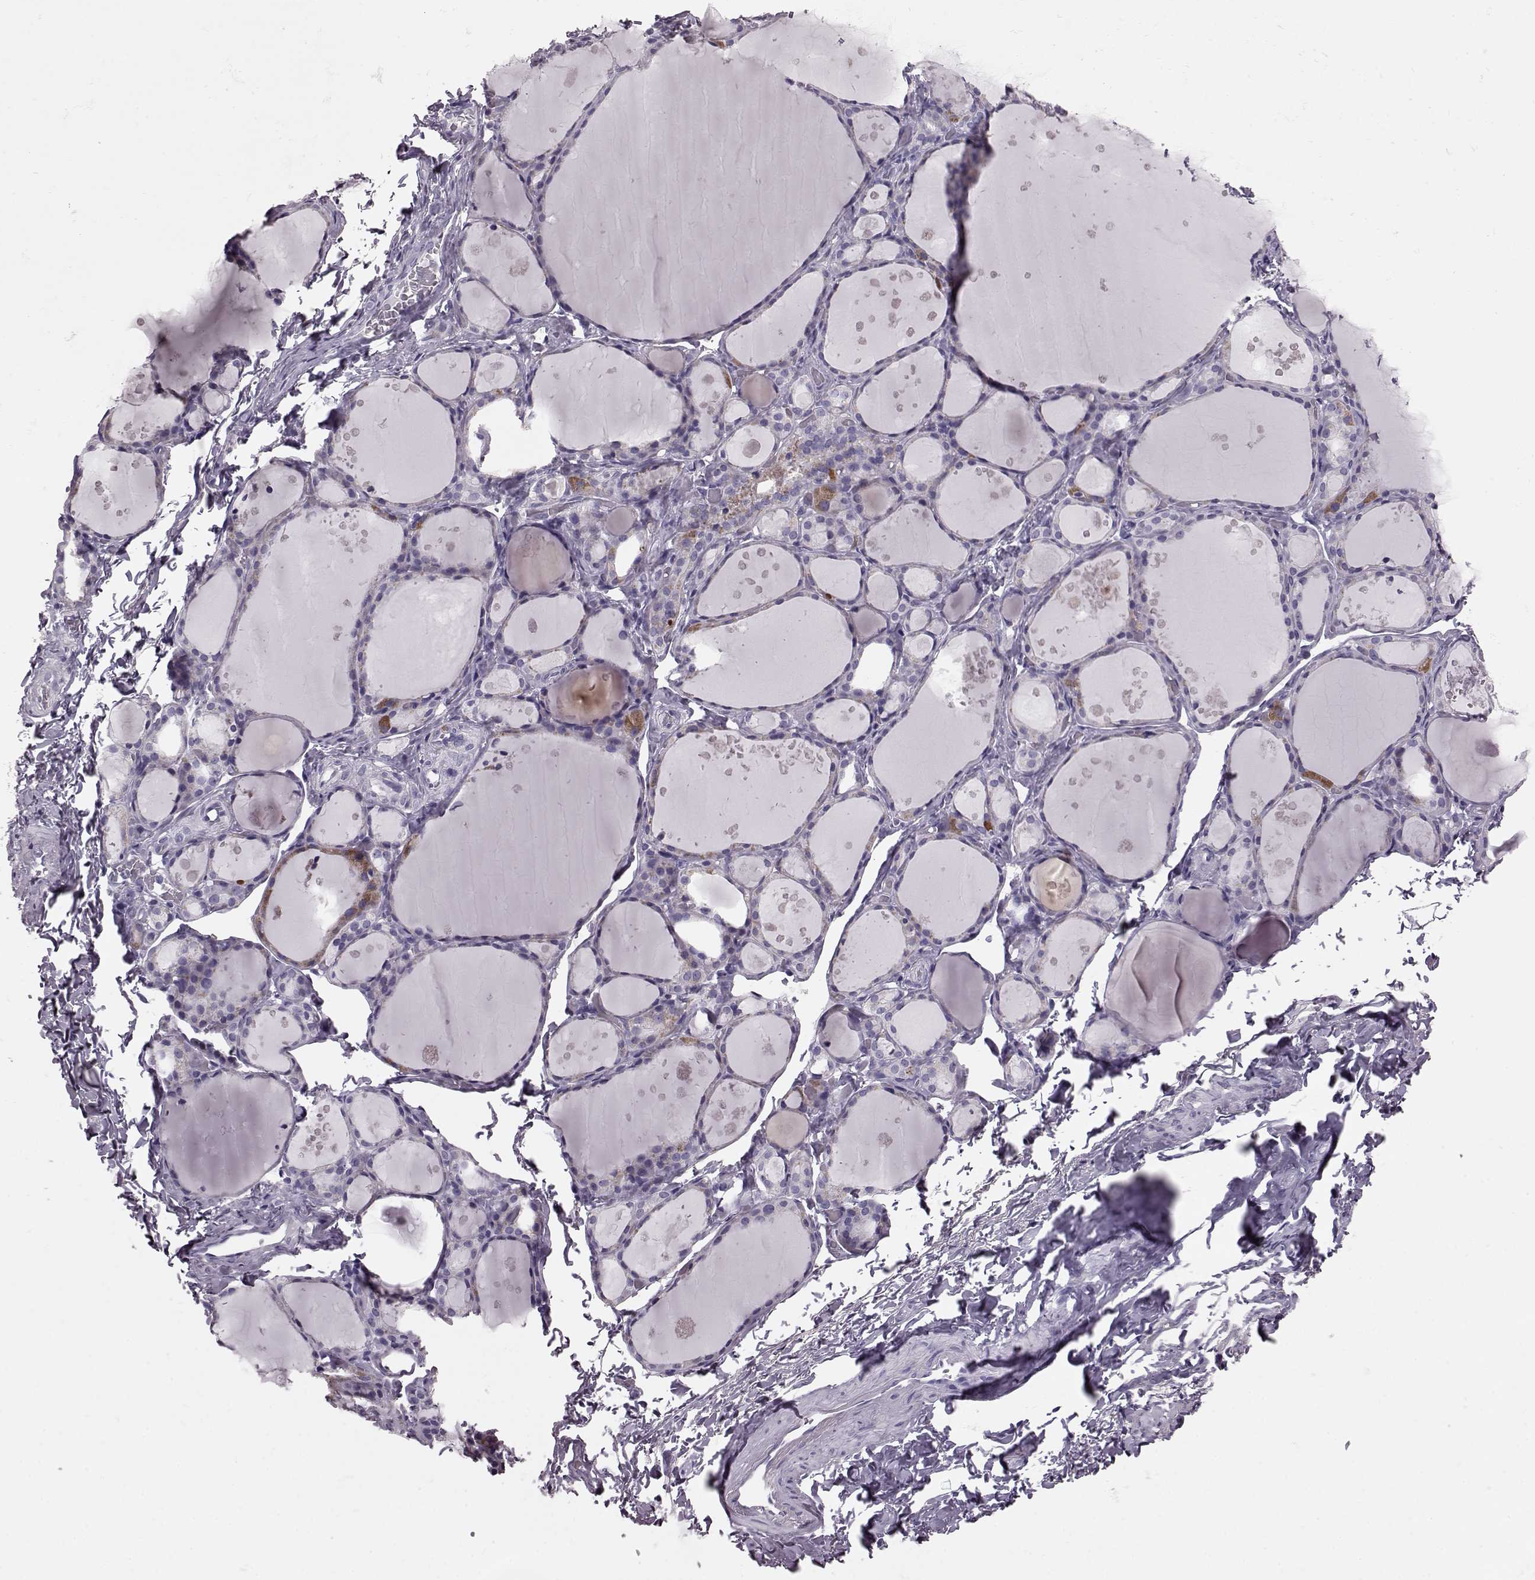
{"staining": {"intensity": "negative", "quantity": "none", "location": "none"}, "tissue": "thyroid gland", "cell_type": "Glandular cells", "image_type": "normal", "snomed": [{"axis": "morphology", "description": "Normal tissue, NOS"}, {"axis": "topography", "description": "Thyroid gland"}], "caption": "High power microscopy image of an immunohistochemistry photomicrograph of benign thyroid gland, revealing no significant positivity in glandular cells.", "gene": "RIMS2", "patient": {"sex": "male", "age": 68}}